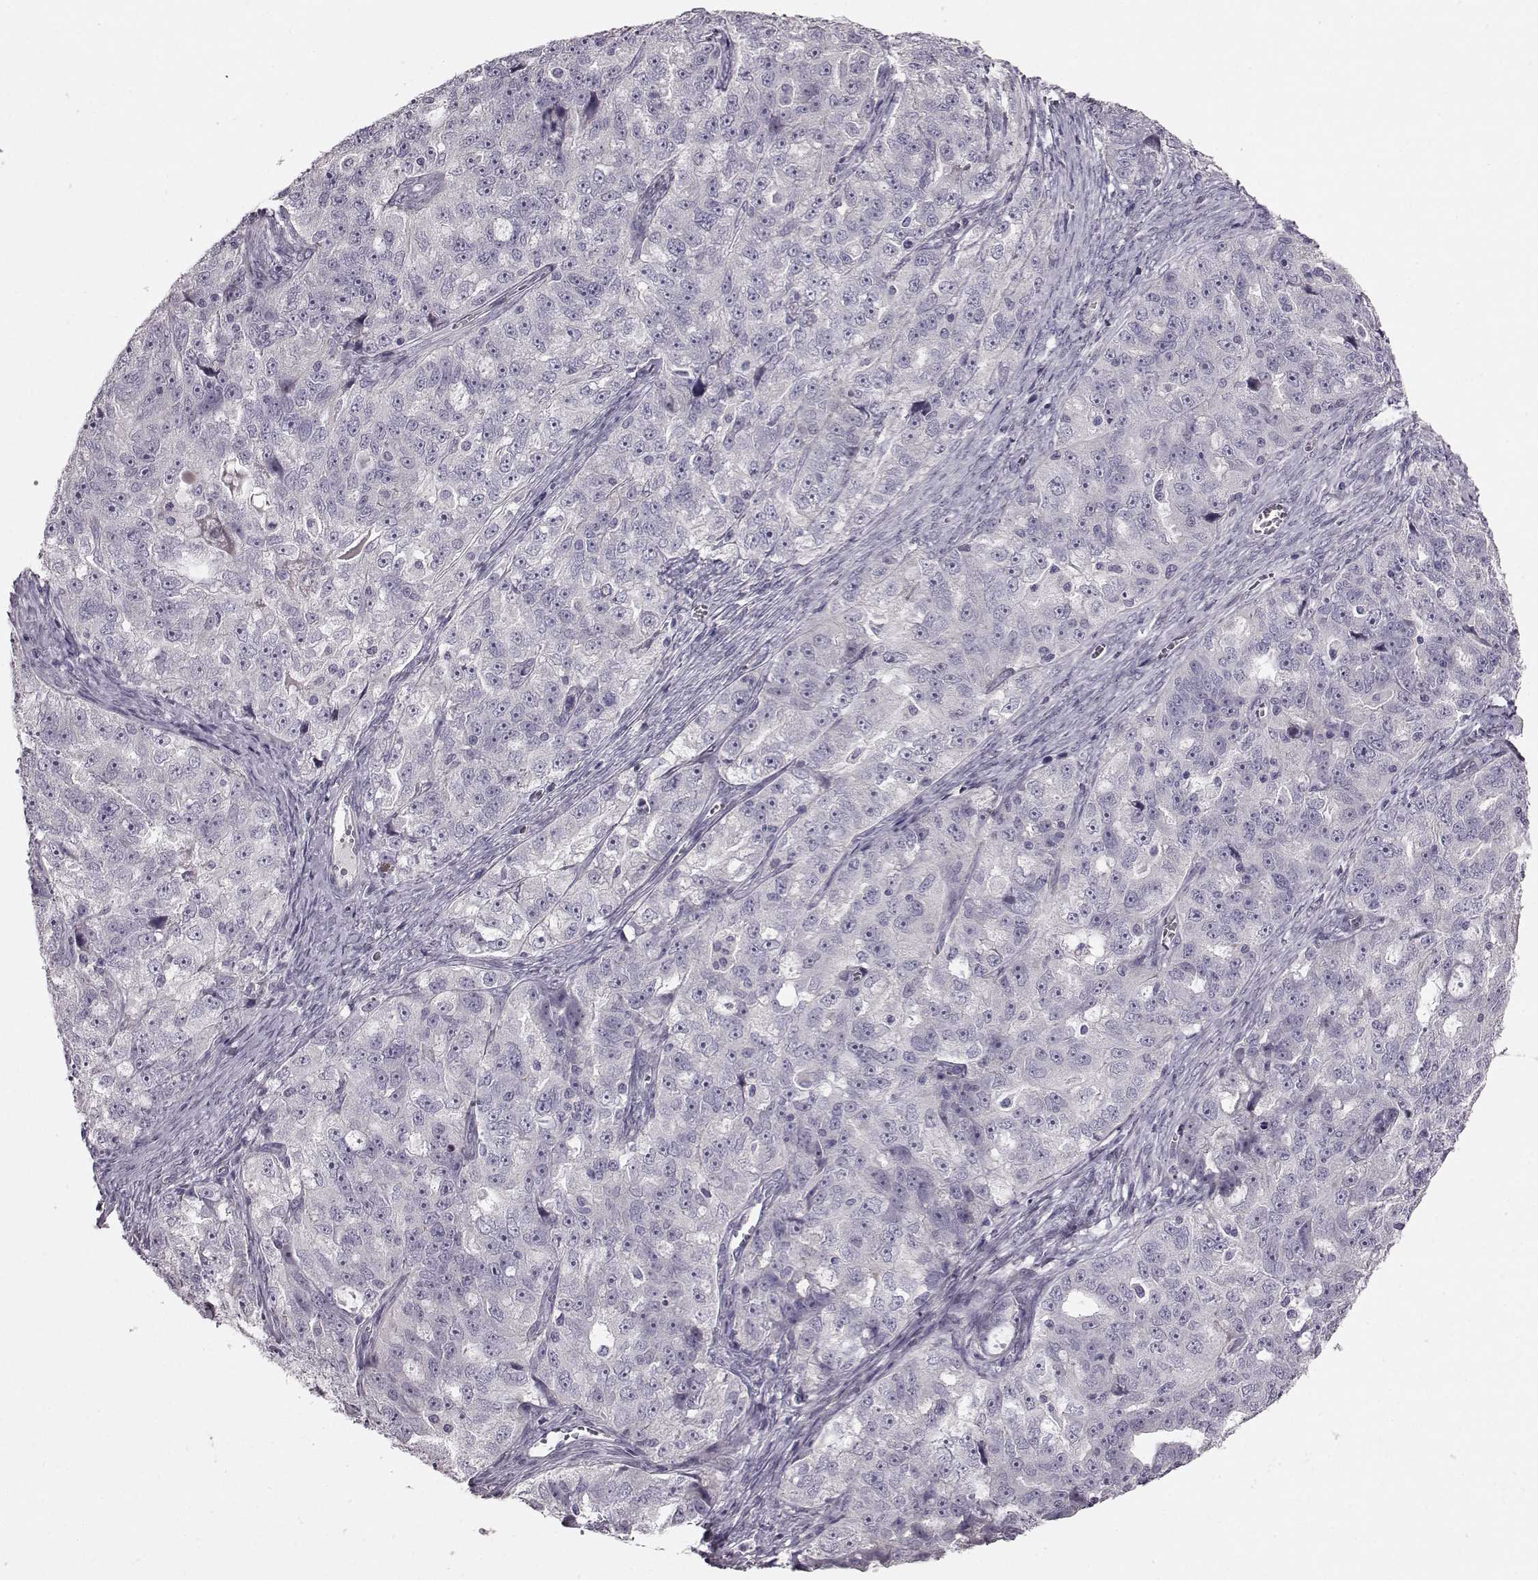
{"staining": {"intensity": "negative", "quantity": "none", "location": "none"}, "tissue": "ovarian cancer", "cell_type": "Tumor cells", "image_type": "cancer", "snomed": [{"axis": "morphology", "description": "Cystadenocarcinoma, serous, NOS"}, {"axis": "topography", "description": "Ovary"}], "caption": "The immunohistochemistry (IHC) histopathology image has no significant positivity in tumor cells of ovarian cancer (serous cystadenocarcinoma) tissue. (DAB immunohistochemistry (IHC), high magnification).", "gene": "TCHHL1", "patient": {"sex": "female", "age": 51}}